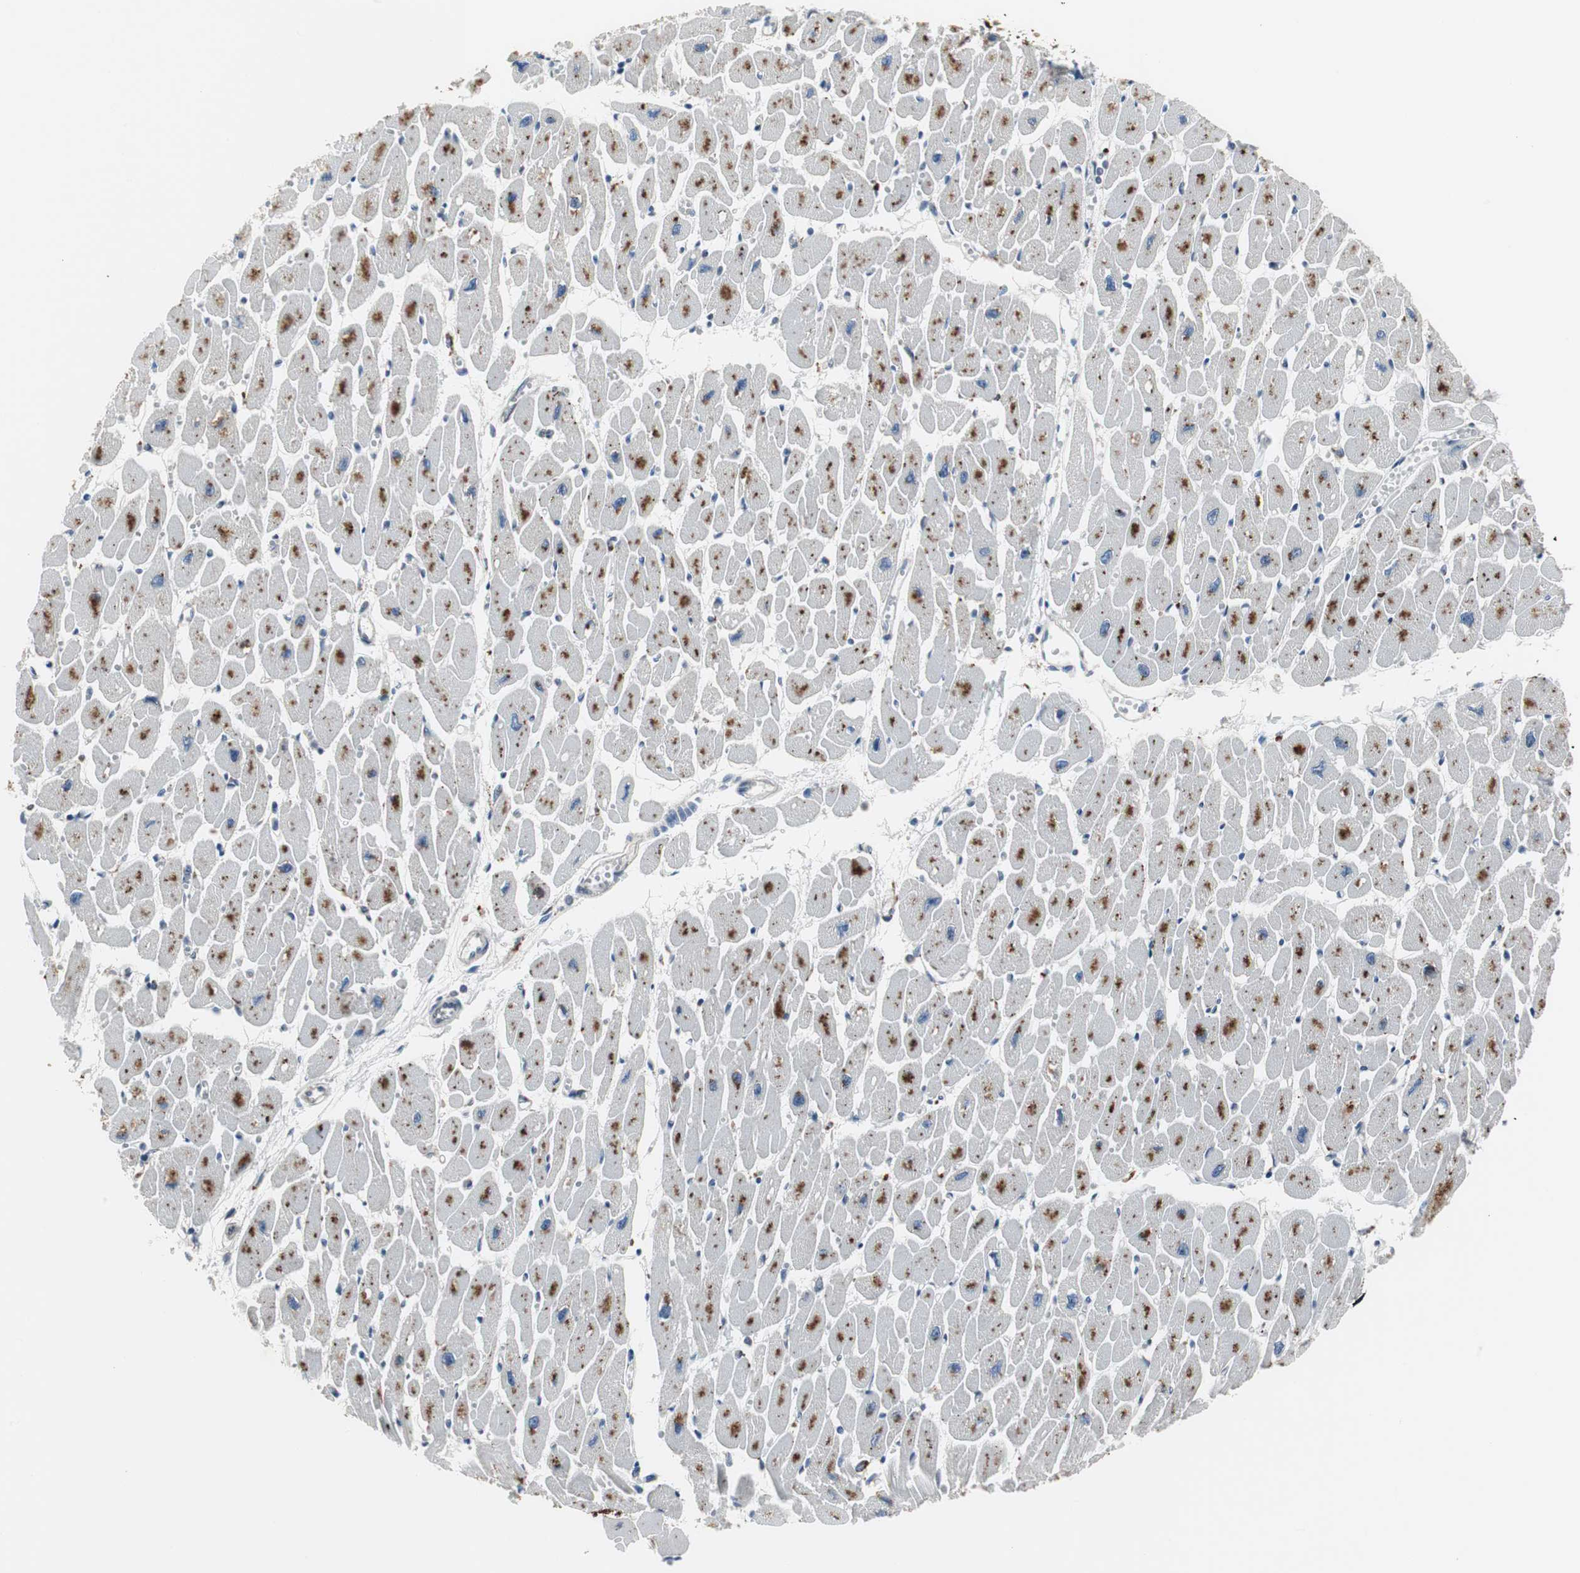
{"staining": {"intensity": "moderate", "quantity": "25%-75%", "location": "cytoplasmic/membranous"}, "tissue": "heart muscle", "cell_type": "Cardiomyocytes", "image_type": "normal", "snomed": [{"axis": "morphology", "description": "Normal tissue, NOS"}, {"axis": "topography", "description": "Heart"}], "caption": "Immunohistochemical staining of unremarkable human heart muscle reveals 25%-75% levels of moderate cytoplasmic/membranous protein staining in approximately 25%-75% of cardiomyocytes.", "gene": "RELA", "patient": {"sex": "female", "age": 54}}